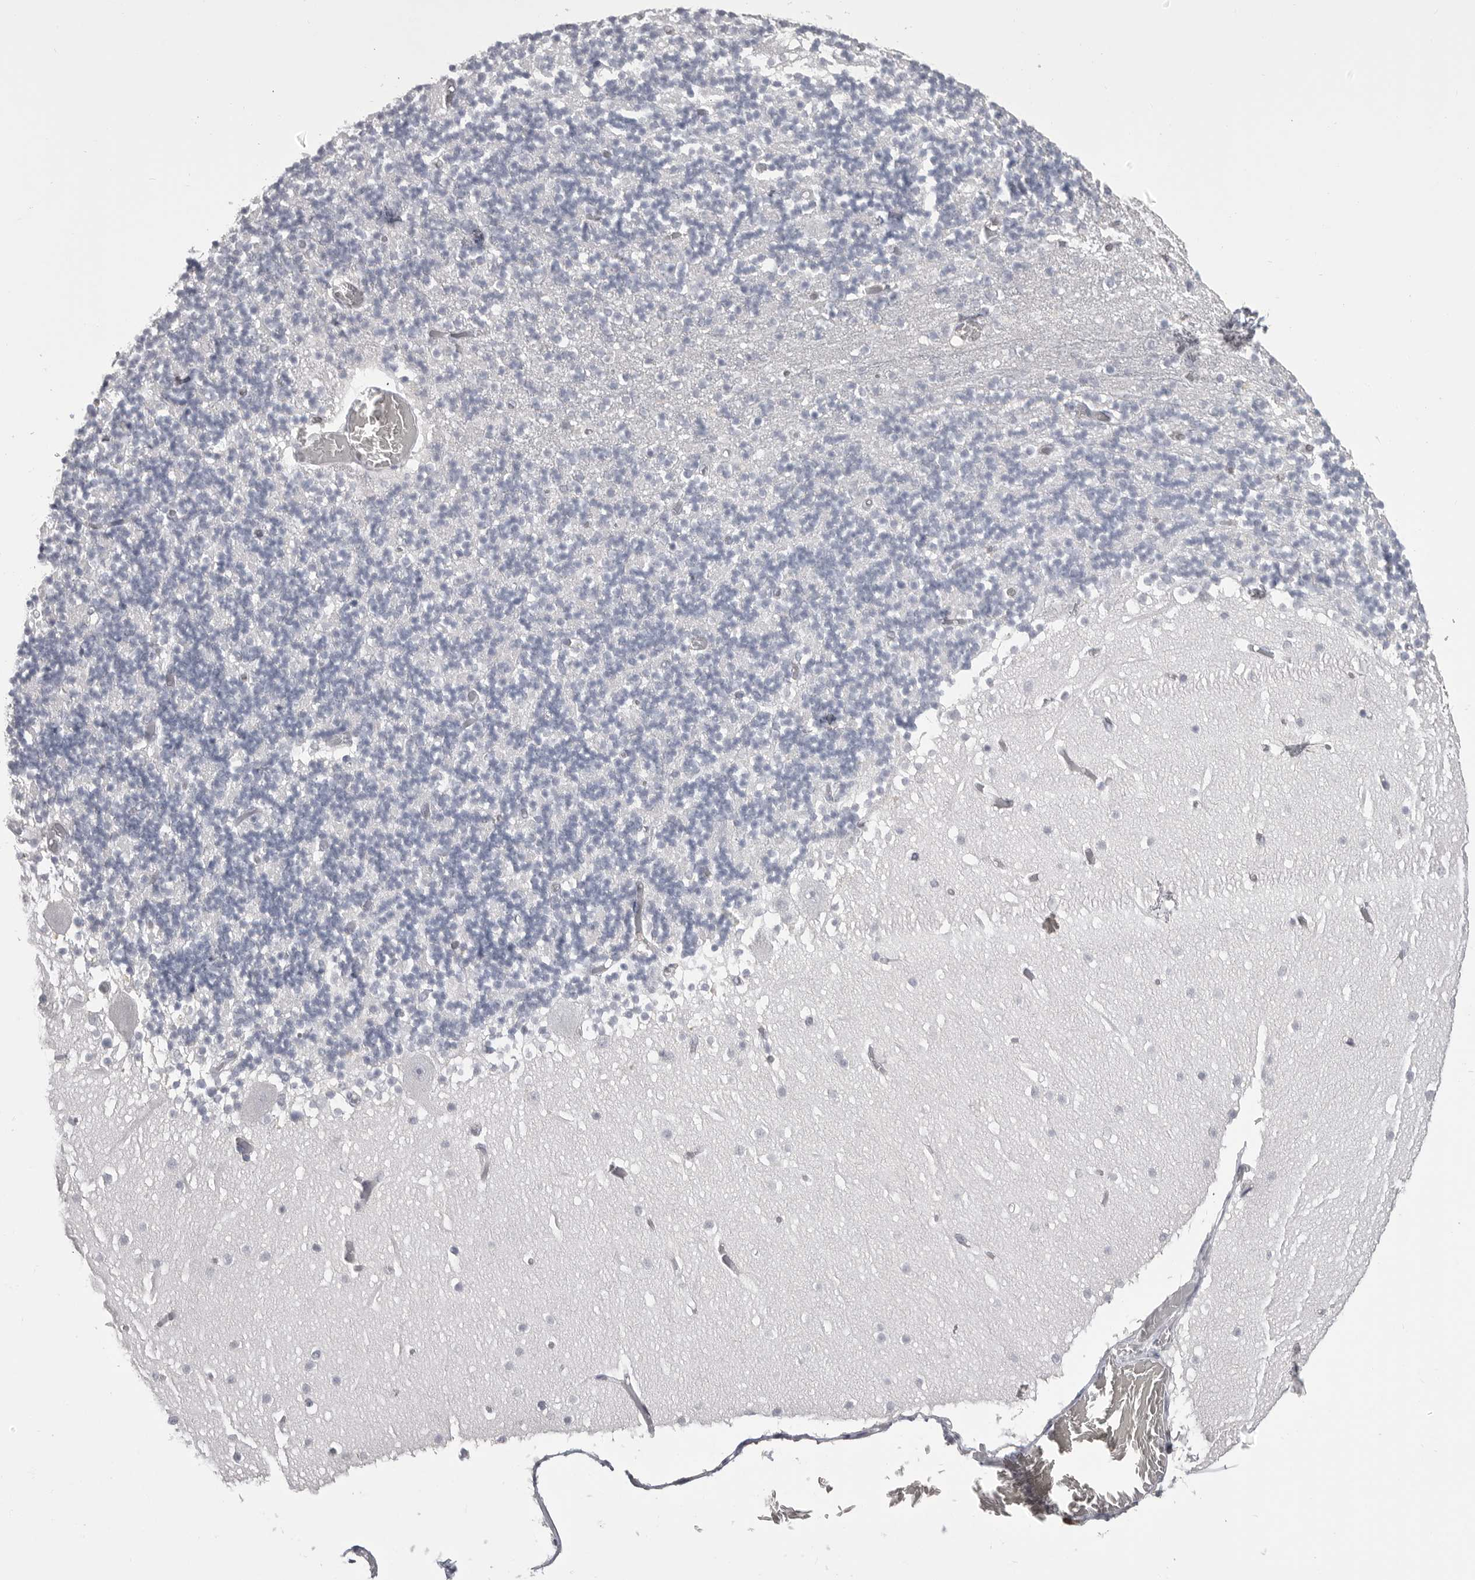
{"staining": {"intensity": "negative", "quantity": "none", "location": "none"}, "tissue": "cerebellum", "cell_type": "Cells in granular layer", "image_type": "normal", "snomed": [{"axis": "morphology", "description": "Normal tissue, NOS"}, {"axis": "topography", "description": "Cerebellum"}], "caption": "Immunohistochemistry (IHC) of unremarkable cerebellum demonstrates no expression in cells in granular layer.", "gene": "TIMP1", "patient": {"sex": "female", "age": 28}}